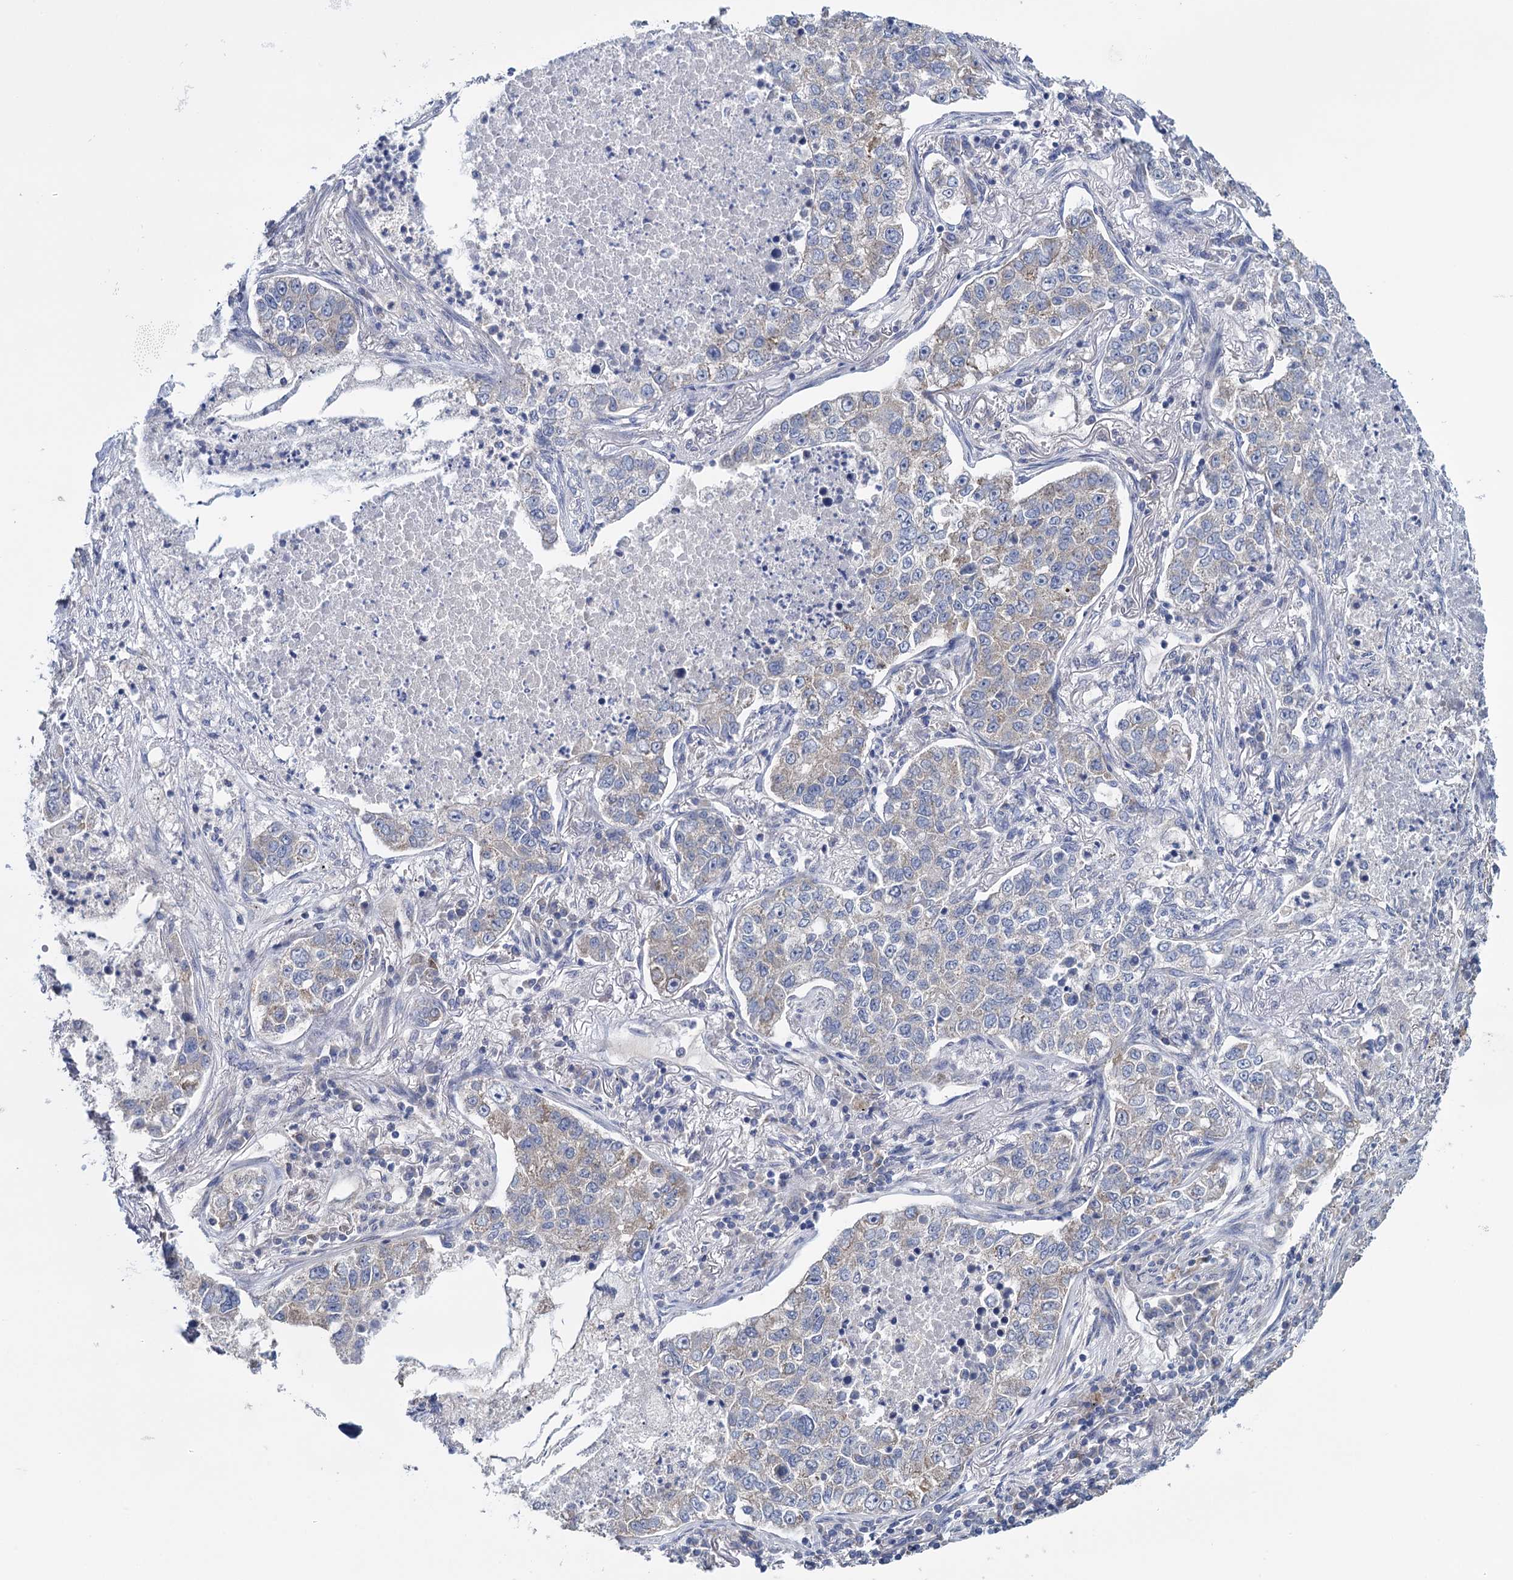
{"staining": {"intensity": "weak", "quantity": "<25%", "location": "cytoplasmic/membranous"}, "tissue": "lung cancer", "cell_type": "Tumor cells", "image_type": "cancer", "snomed": [{"axis": "morphology", "description": "Adenocarcinoma, NOS"}, {"axis": "topography", "description": "Lung"}], "caption": "An immunohistochemistry histopathology image of adenocarcinoma (lung) is shown. There is no staining in tumor cells of adenocarcinoma (lung).", "gene": "GSTM2", "patient": {"sex": "male", "age": 49}}